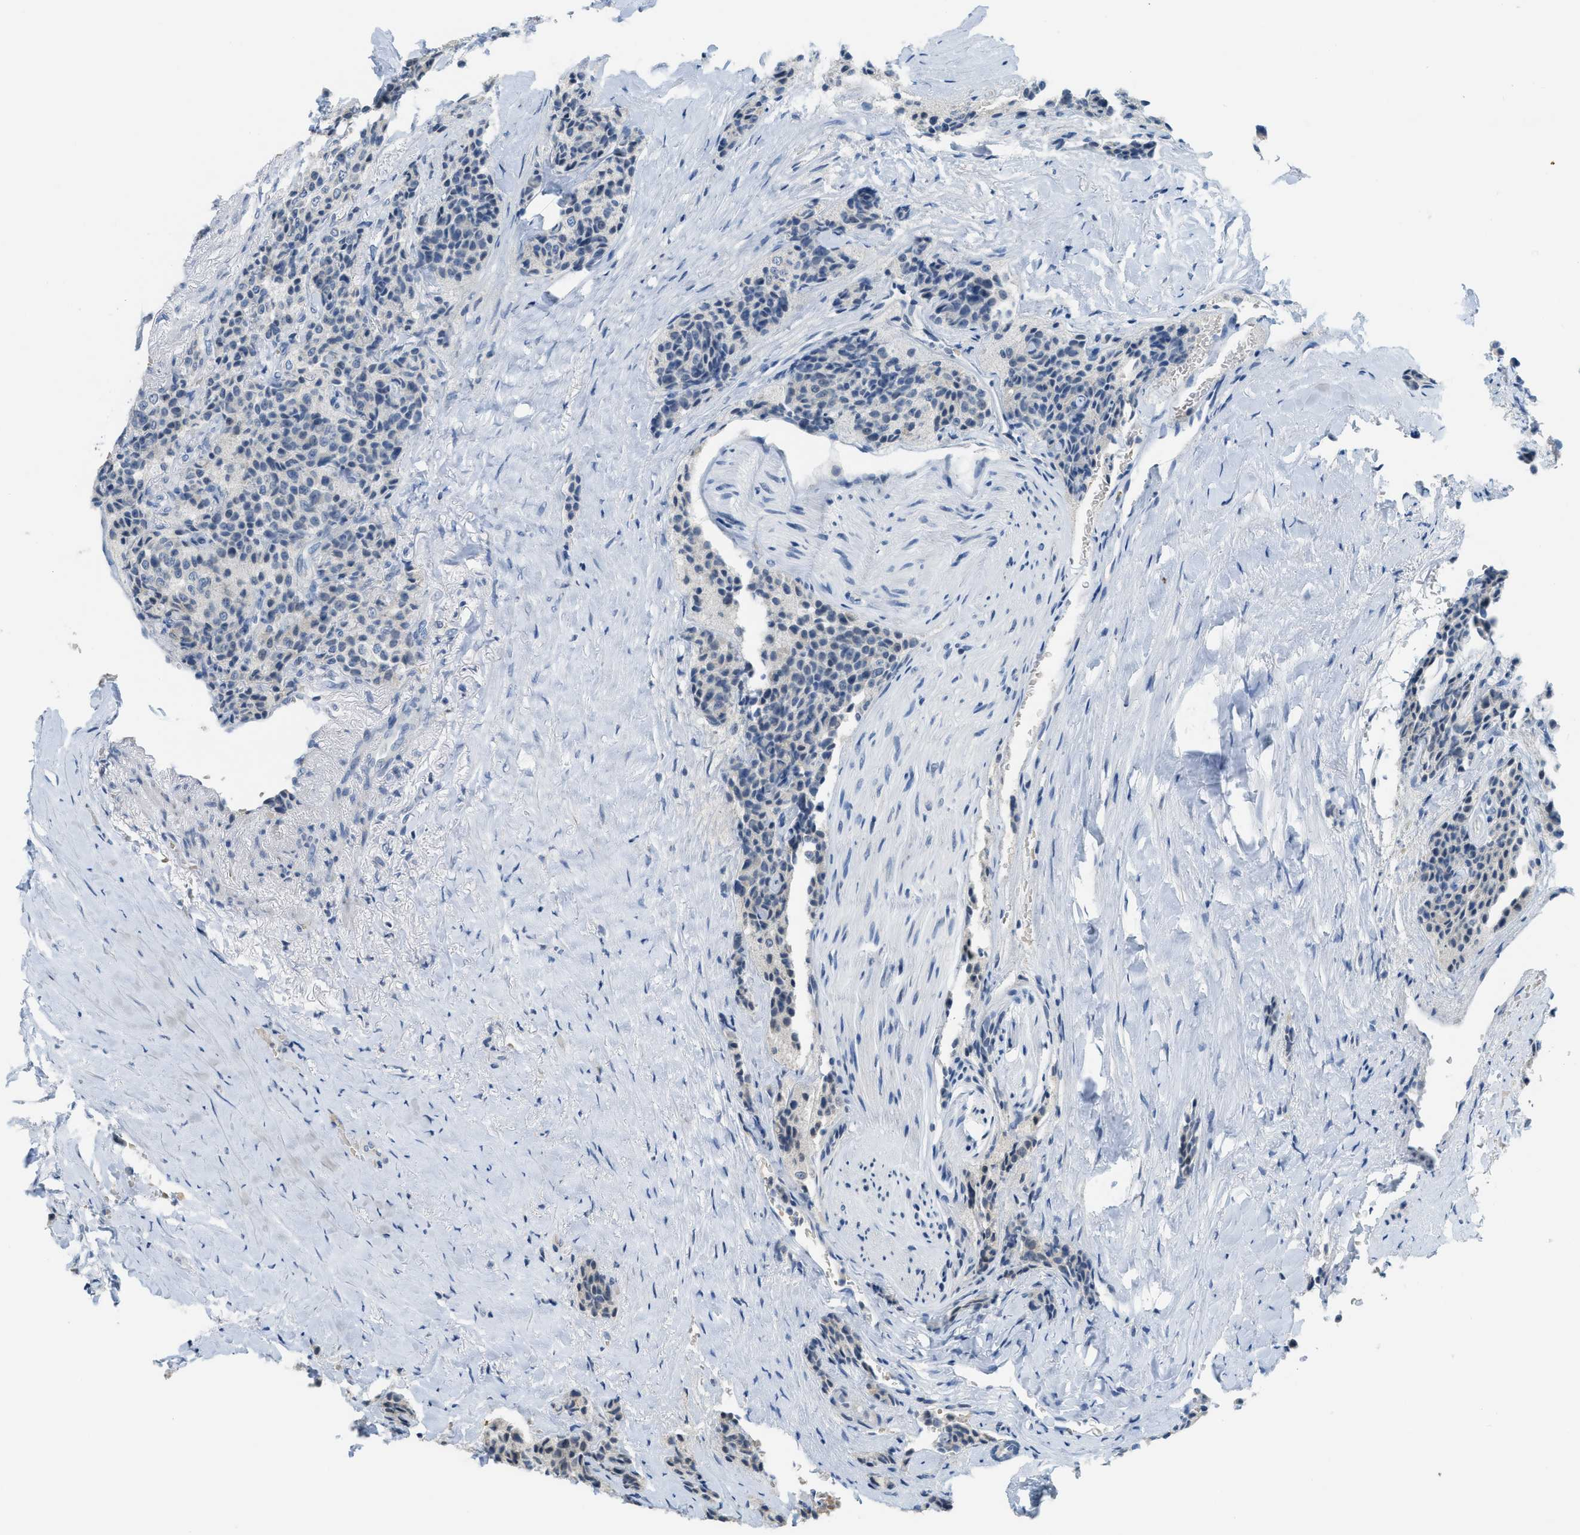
{"staining": {"intensity": "weak", "quantity": "<25%", "location": "nuclear"}, "tissue": "carcinoid", "cell_type": "Tumor cells", "image_type": "cancer", "snomed": [{"axis": "morphology", "description": "Carcinoid, malignant, NOS"}, {"axis": "topography", "description": "Colon"}], "caption": "DAB (3,3'-diaminobenzidine) immunohistochemical staining of human carcinoid shows no significant staining in tumor cells.", "gene": "TXNDC2", "patient": {"sex": "female", "age": 61}}